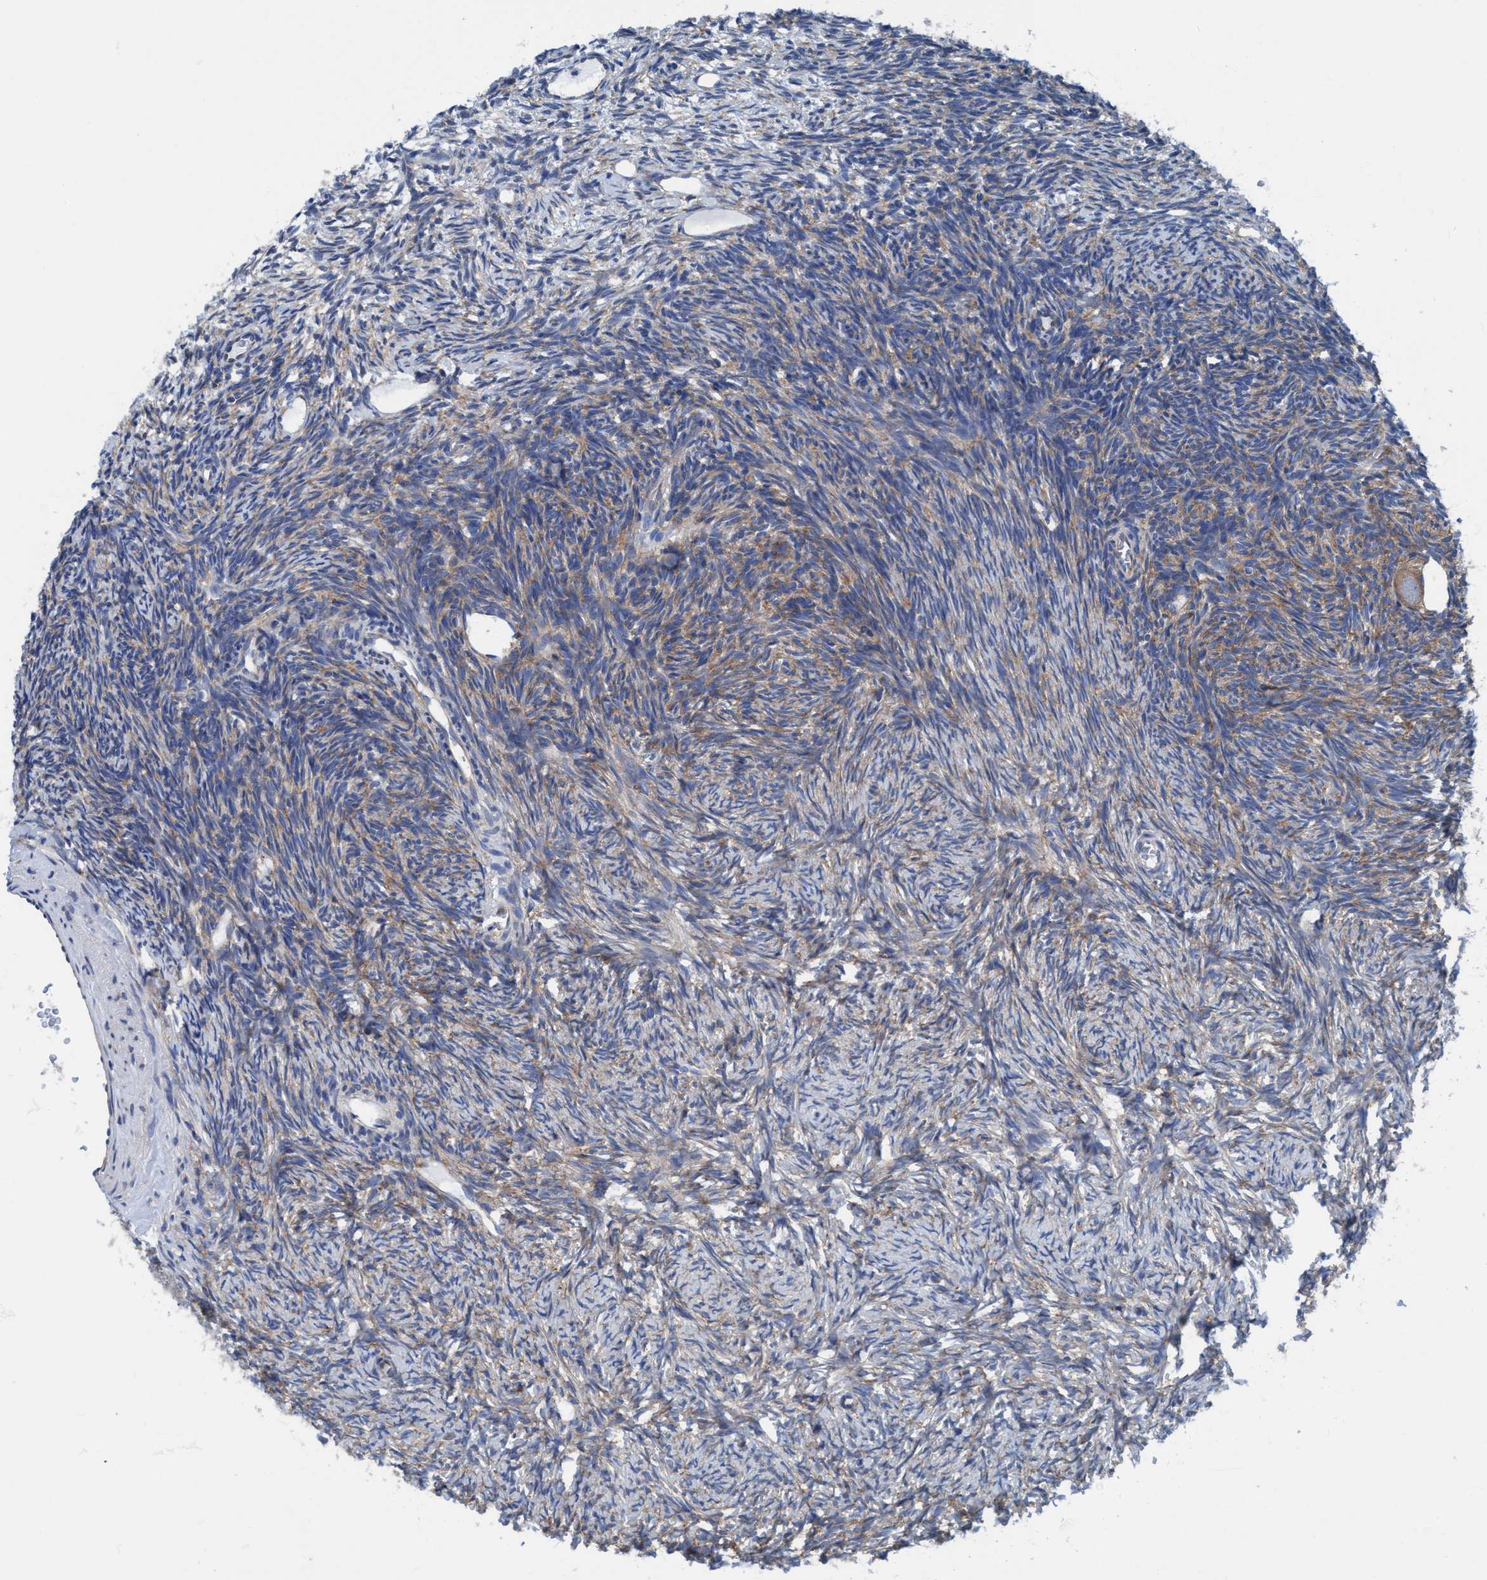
{"staining": {"intensity": "weak", "quantity": ">75%", "location": "cytoplasmic/membranous"}, "tissue": "ovary", "cell_type": "Follicle cells", "image_type": "normal", "snomed": [{"axis": "morphology", "description": "Normal tissue, NOS"}, {"axis": "topography", "description": "Ovary"}], "caption": "A micrograph of human ovary stained for a protein exhibits weak cytoplasmic/membranous brown staining in follicle cells. Nuclei are stained in blue.", "gene": "NMT1", "patient": {"sex": "female", "age": 34}}